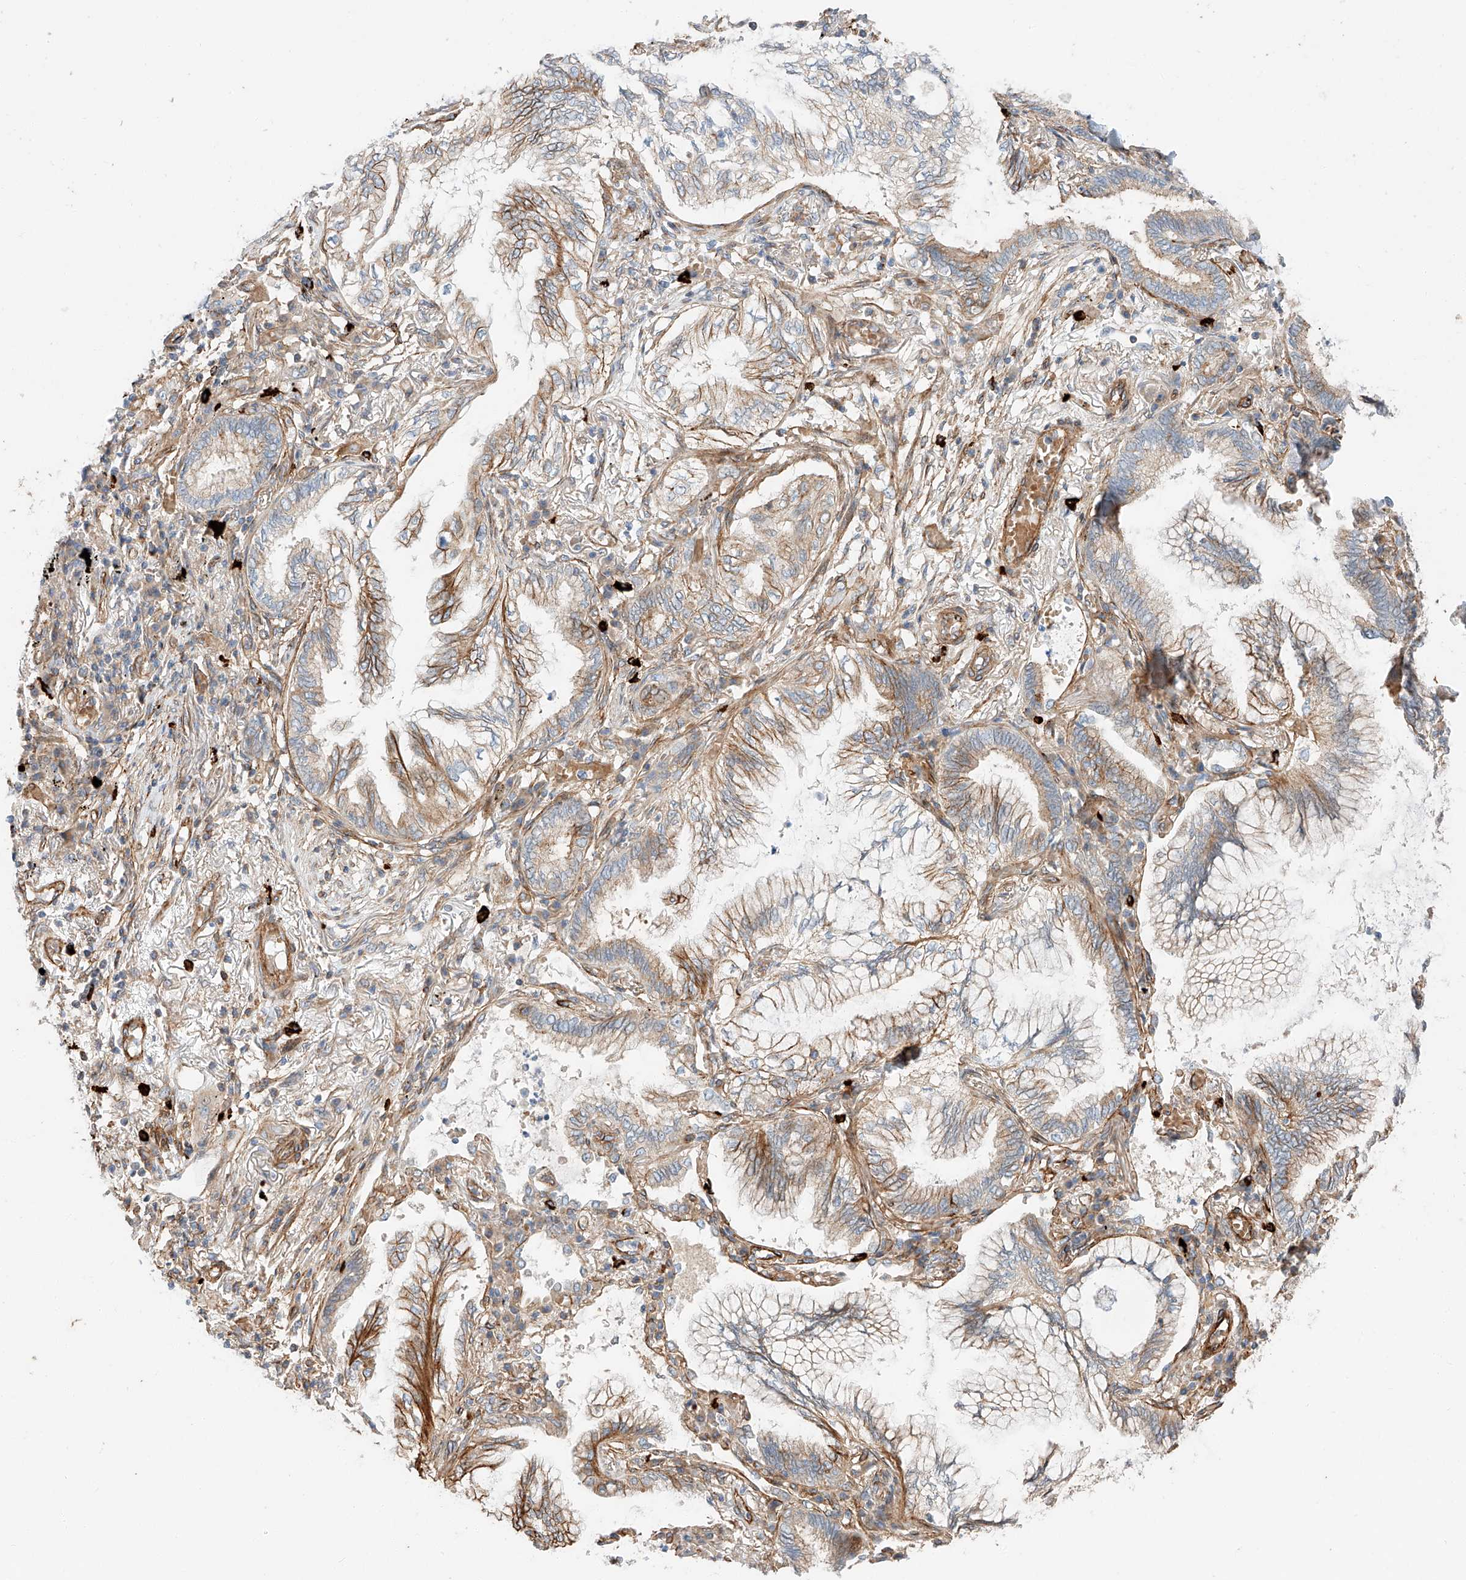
{"staining": {"intensity": "moderate", "quantity": ">75%", "location": "cytoplasmic/membranous"}, "tissue": "lung cancer", "cell_type": "Tumor cells", "image_type": "cancer", "snomed": [{"axis": "morphology", "description": "Adenocarcinoma, NOS"}, {"axis": "topography", "description": "Lung"}], "caption": "Protein analysis of lung cancer (adenocarcinoma) tissue exhibits moderate cytoplasmic/membranous staining in approximately >75% of tumor cells. (IHC, brightfield microscopy, high magnification).", "gene": "MINDY4", "patient": {"sex": "female", "age": 70}}